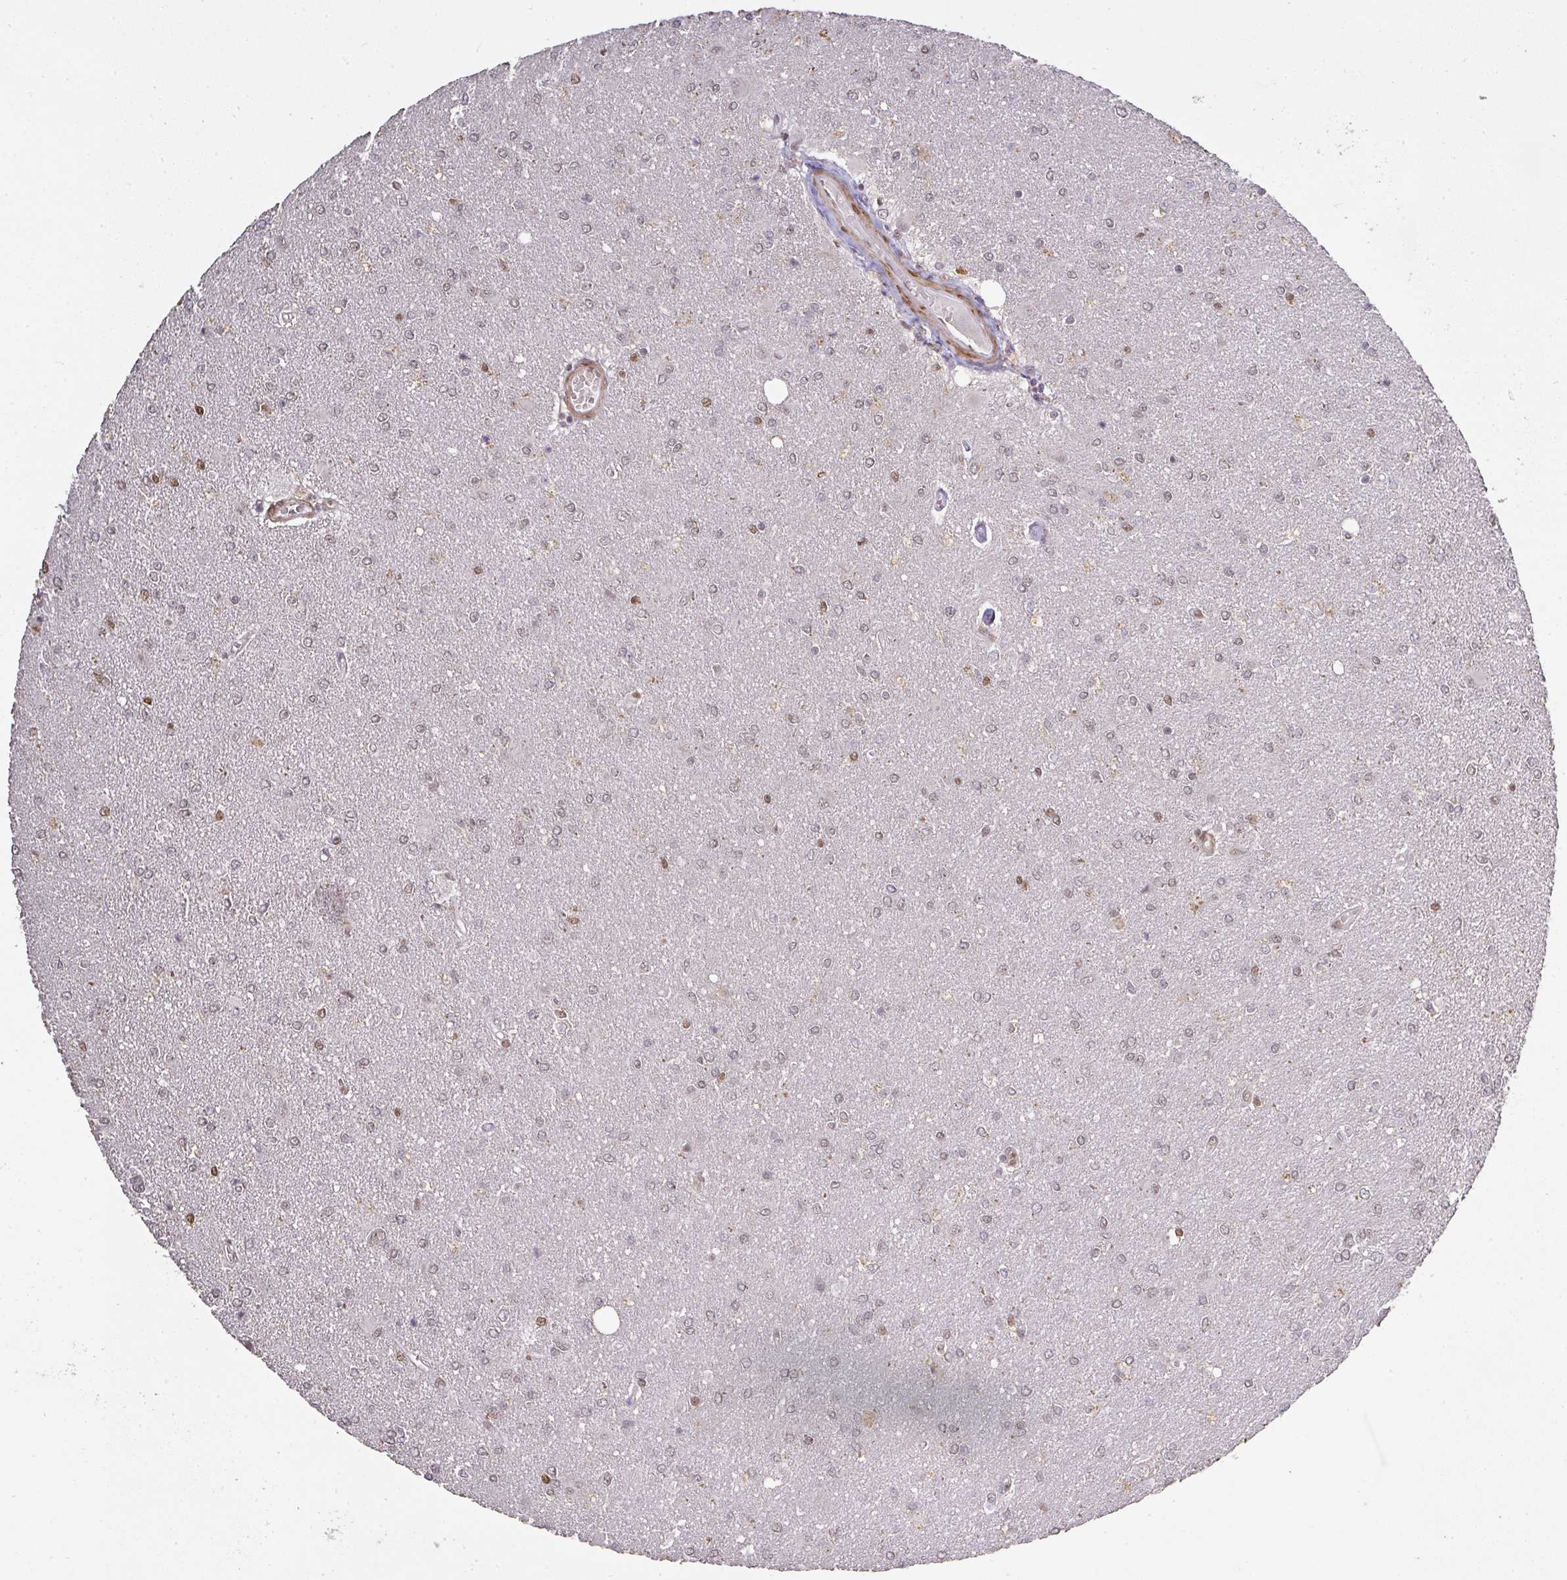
{"staining": {"intensity": "moderate", "quantity": "25%-75%", "location": "nuclear"}, "tissue": "glioma", "cell_type": "Tumor cells", "image_type": "cancer", "snomed": [{"axis": "morphology", "description": "Glioma, malignant, High grade"}, {"axis": "topography", "description": "Brain"}], "caption": "Immunohistochemistry image of glioma stained for a protein (brown), which exhibits medium levels of moderate nuclear expression in about 25%-75% of tumor cells.", "gene": "GPRIN2", "patient": {"sex": "male", "age": 67}}